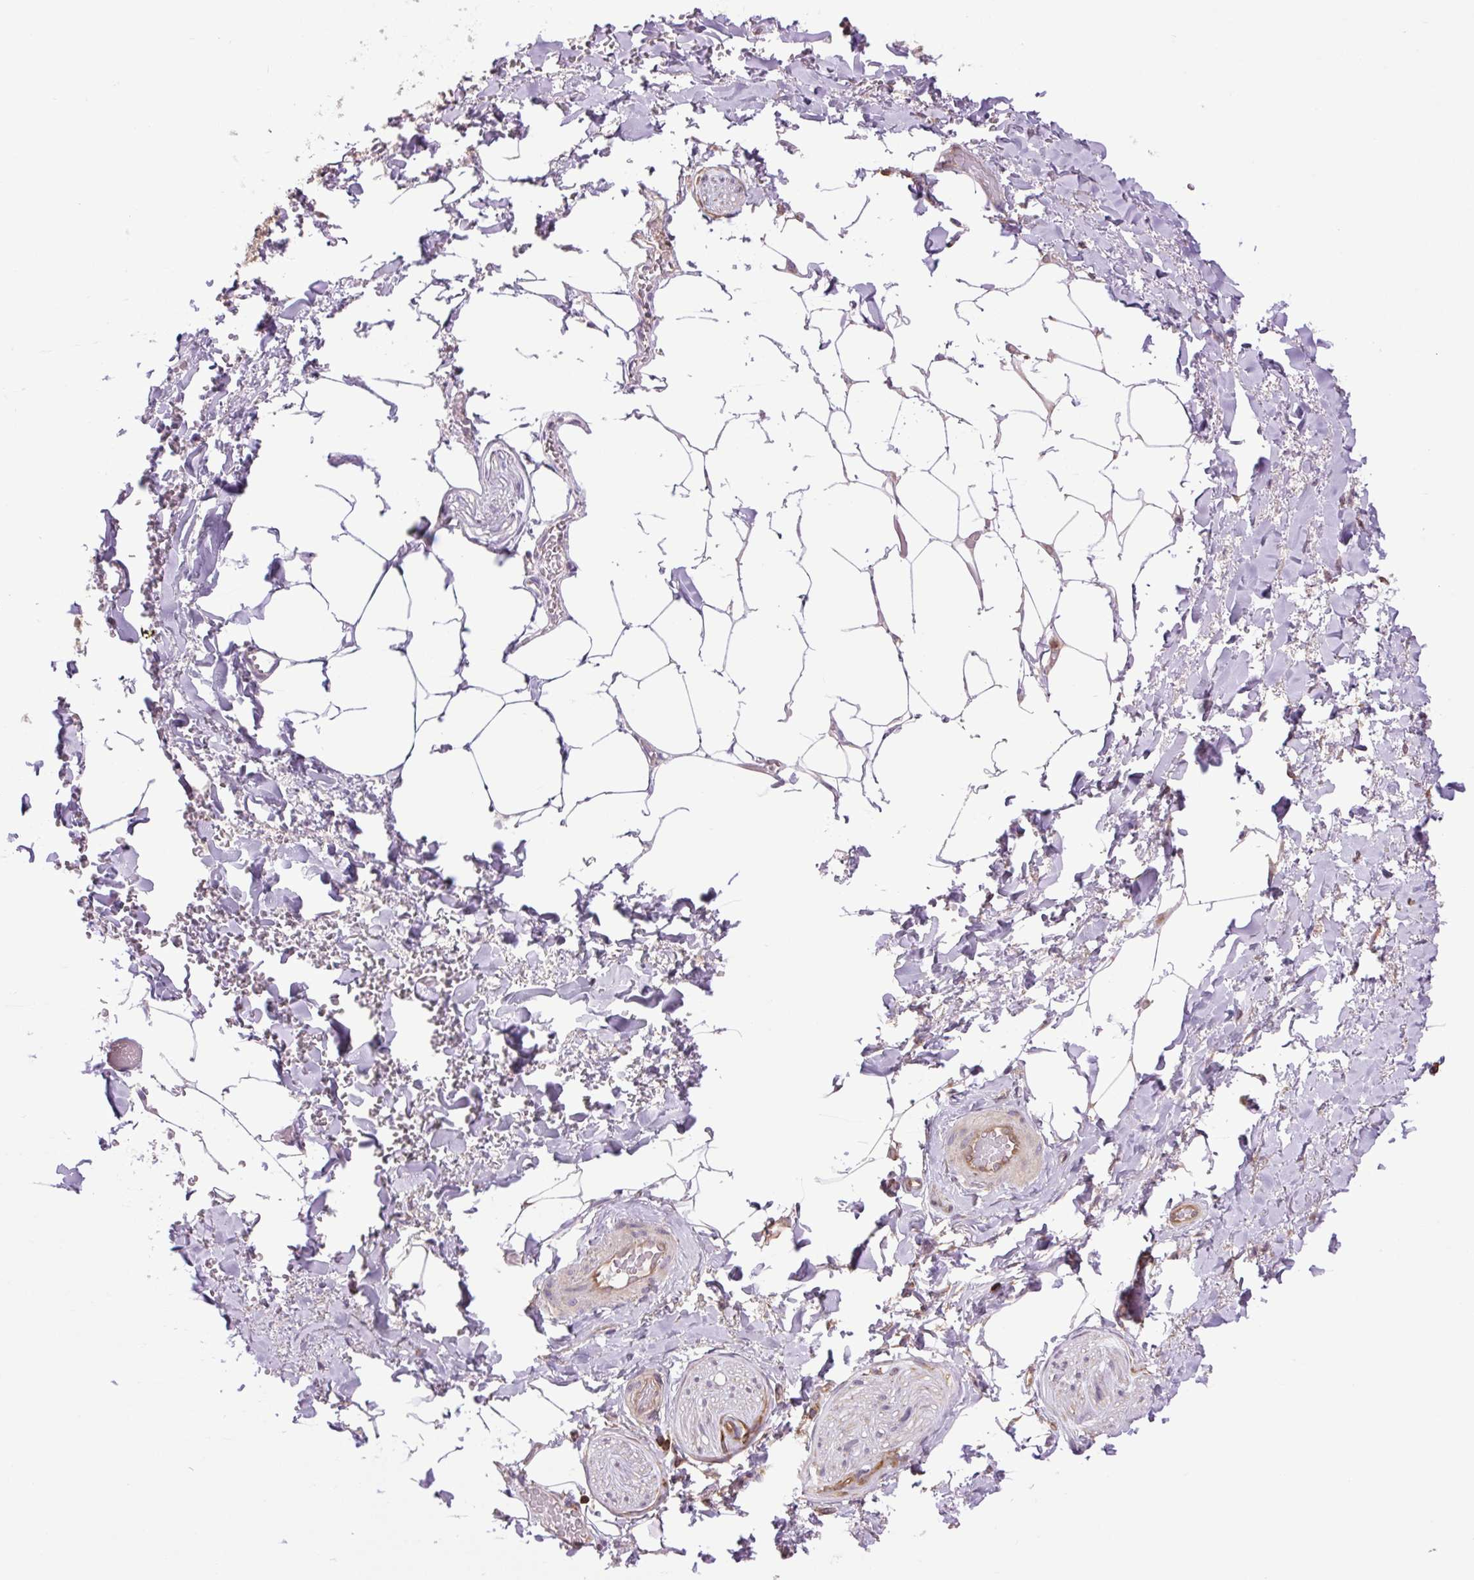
{"staining": {"intensity": "negative", "quantity": "none", "location": "none"}, "tissue": "adipose tissue", "cell_type": "Adipocytes", "image_type": "normal", "snomed": [{"axis": "morphology", "description": "Normal tissue, NOS"}, {"axis": "topography", "description": "Vagina"}, {"axis": "topography", "description": "Peripheral nerve tissue"}], "caption": "This is an immunohistochemistry (IHC) micrograph of benign human adipose tissue. There is no expression in adipocytes.", "gene": "PLCG1", "patient": {"sex": "female", "age": 71}}